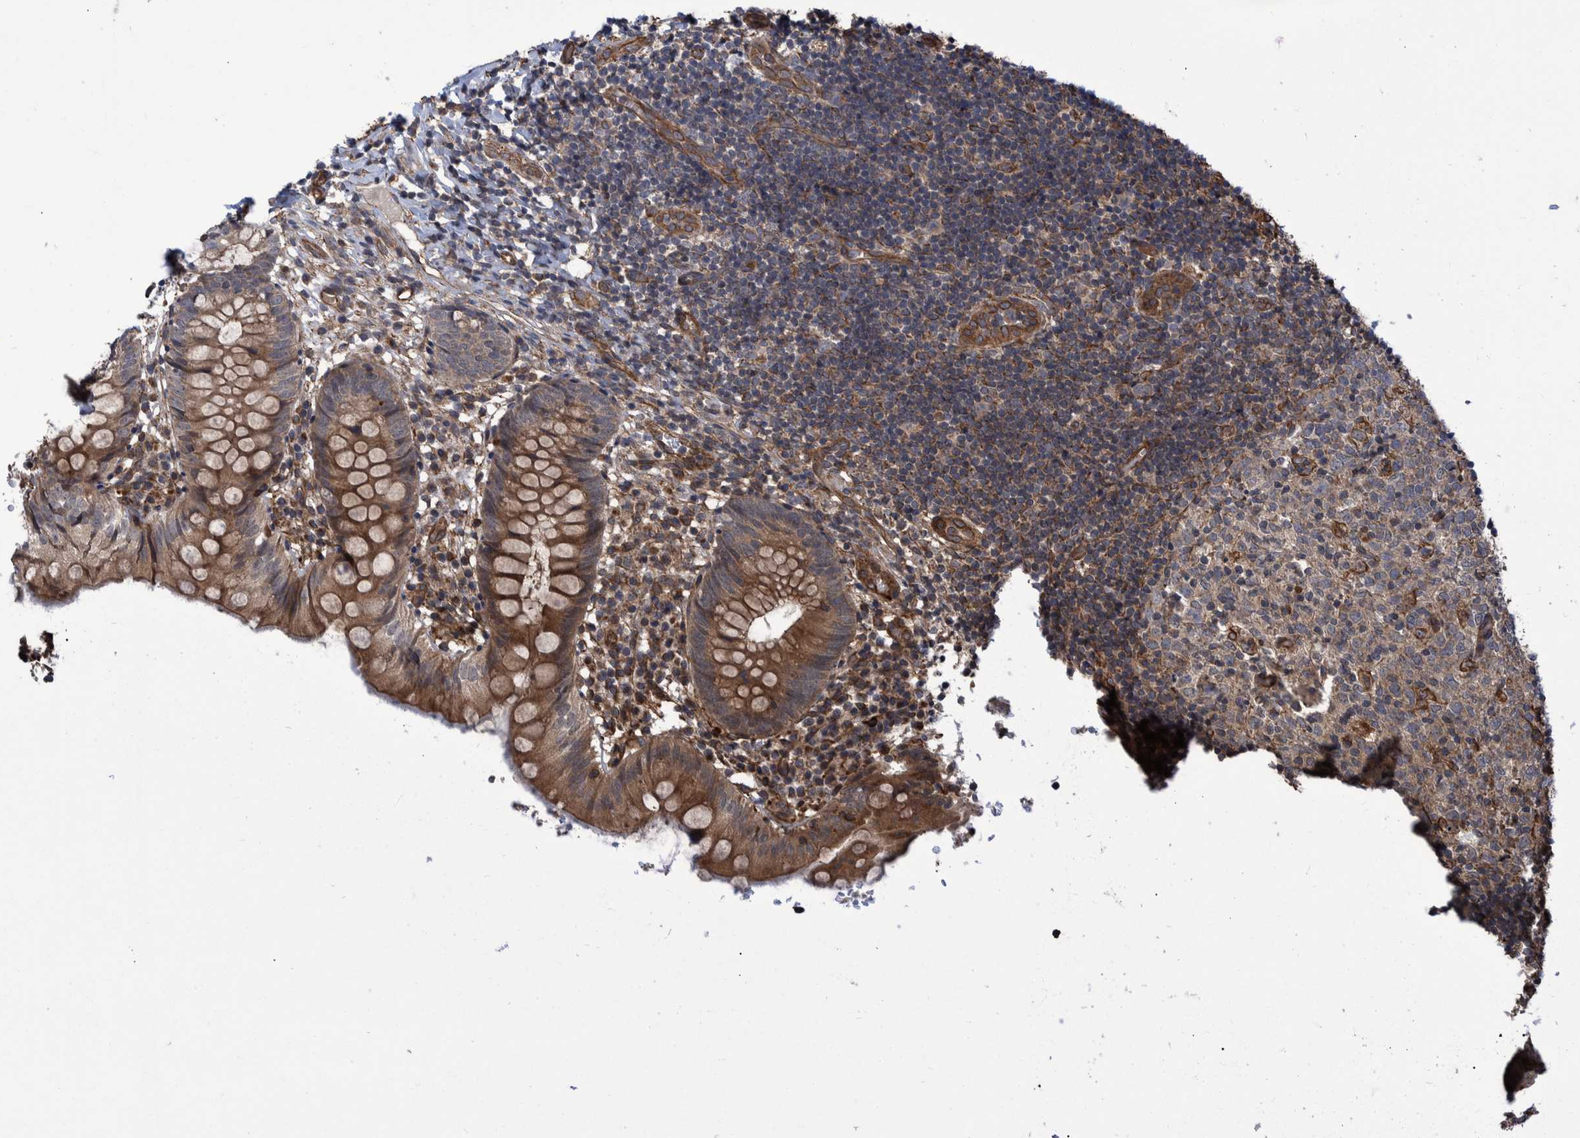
{"staining": {"intensity": "strong", "quantity": ">75%", "location": "cytoplasmic/membranous"}, "tissue": "appendix", "cell_type": "Glandular cells", "image_type": "normal", "snomed": [{"axis": "morphology", "description": "Normal tissue, NOS"}, {"axis": "topography", "description": "Appendix"}], "caption": "A photomicrograph of appendix stained for a protein exhibits strong cytoplasmic/membranous brown staining in glandular cells. Using DAB (3,3'-diaminobenzidine) (brown) and hematoxylin (blue) stains, captured at high magnification using brightfield microscopy.", "gene": "TNFRSF10B", "patient": {"sex": "male", "age": 8}}